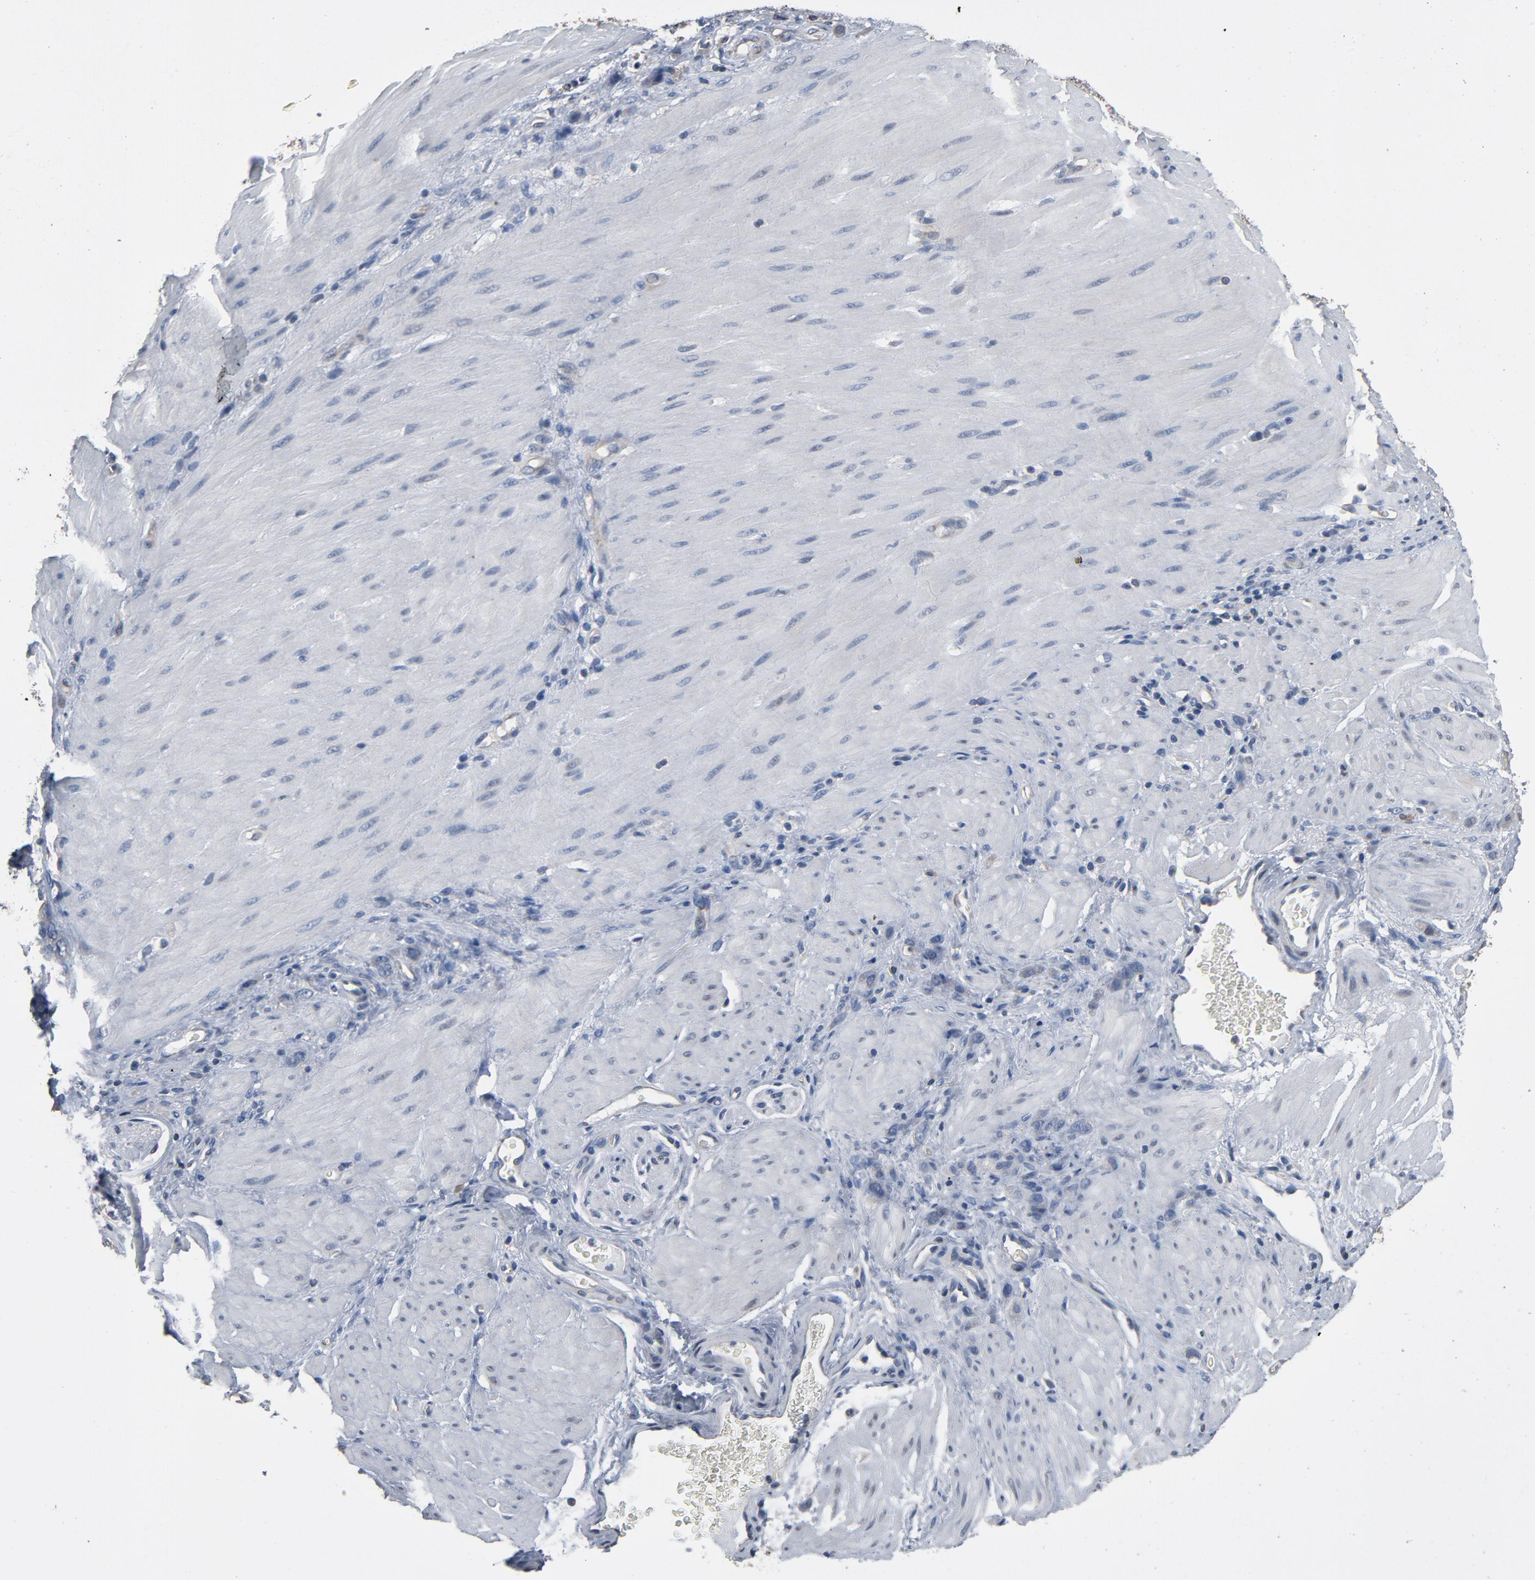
{"staining": {"intensity": "negative", "quantity": "none", "location": "none"}, "tissue": "stomach cancer", "cell_type": "Tumor cells", "image_type": "cancer", "snomed": [{"axis": "morphology", "description": "Normal tissue, NOS"}, {"axis": "morphology", "description": "Adenocarcinoma, NOS"}, {"axis": "topography", "description": "Stomach"}], "caption": "Human stomach cancer stained for a protein using immunohistochemistry displays no expression in tumor cells.", "gene": "SOX6", "patient": {"sex": "male", "age": 82}}